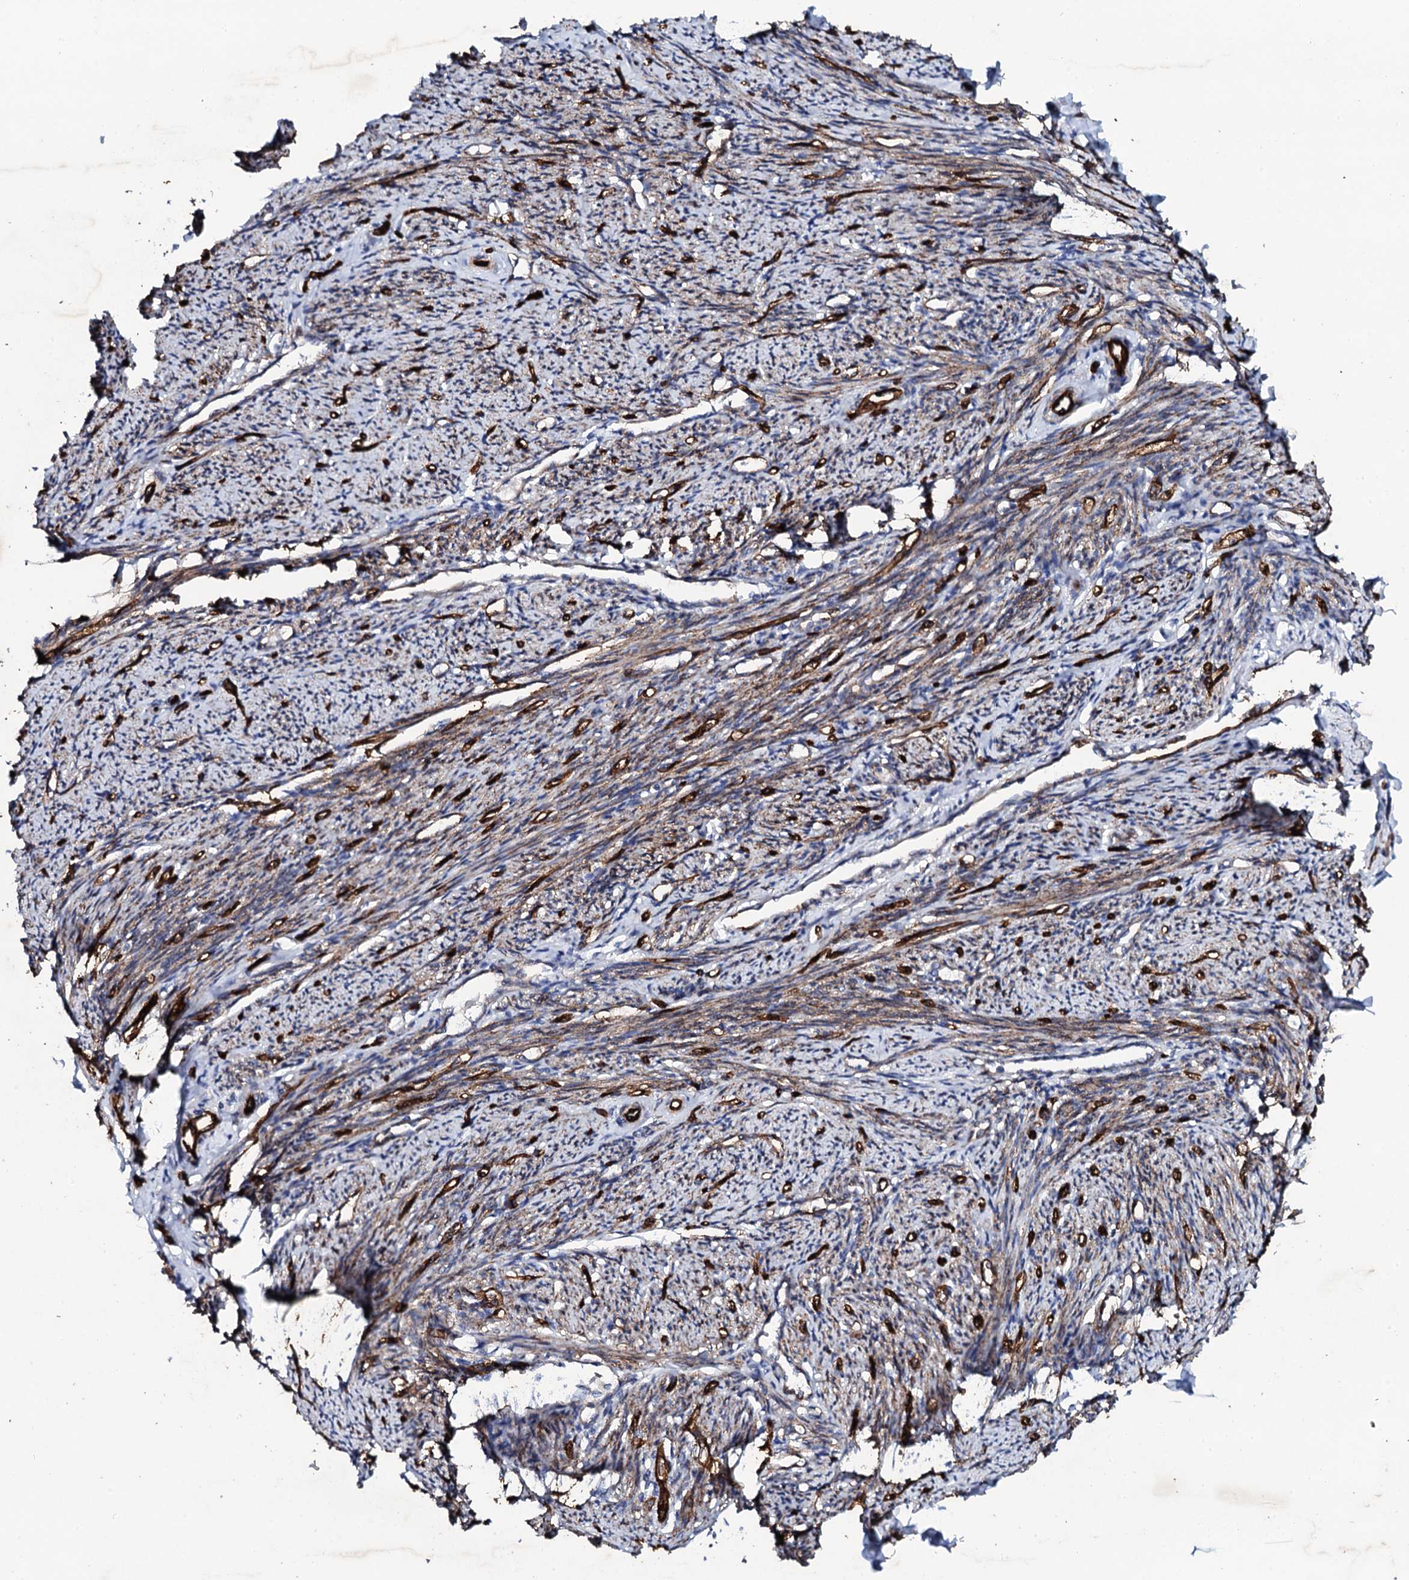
{"staining": {"intensity": "moderate", "quantity": ">75%", "location": "cytoplasmic/membranous"}, "tissue": "smooth muscle", "cell_type": "Smooth muscle cells", "image_type": "normal", "snomed": [{"axis": "morphology", "description": "Normal tissue, NOS"}, {"axis": "topography", "description": "Smooth muscle"}, {"axis": "topography", "description": "Uterus"}], "caption": "Moderate cytoplasmic/membranous protein staining is seen in about >75% of smooth muscle cells in smooth muscle.", "gene": "DBX1", "patient": {"sex": "female", "age": 59}}